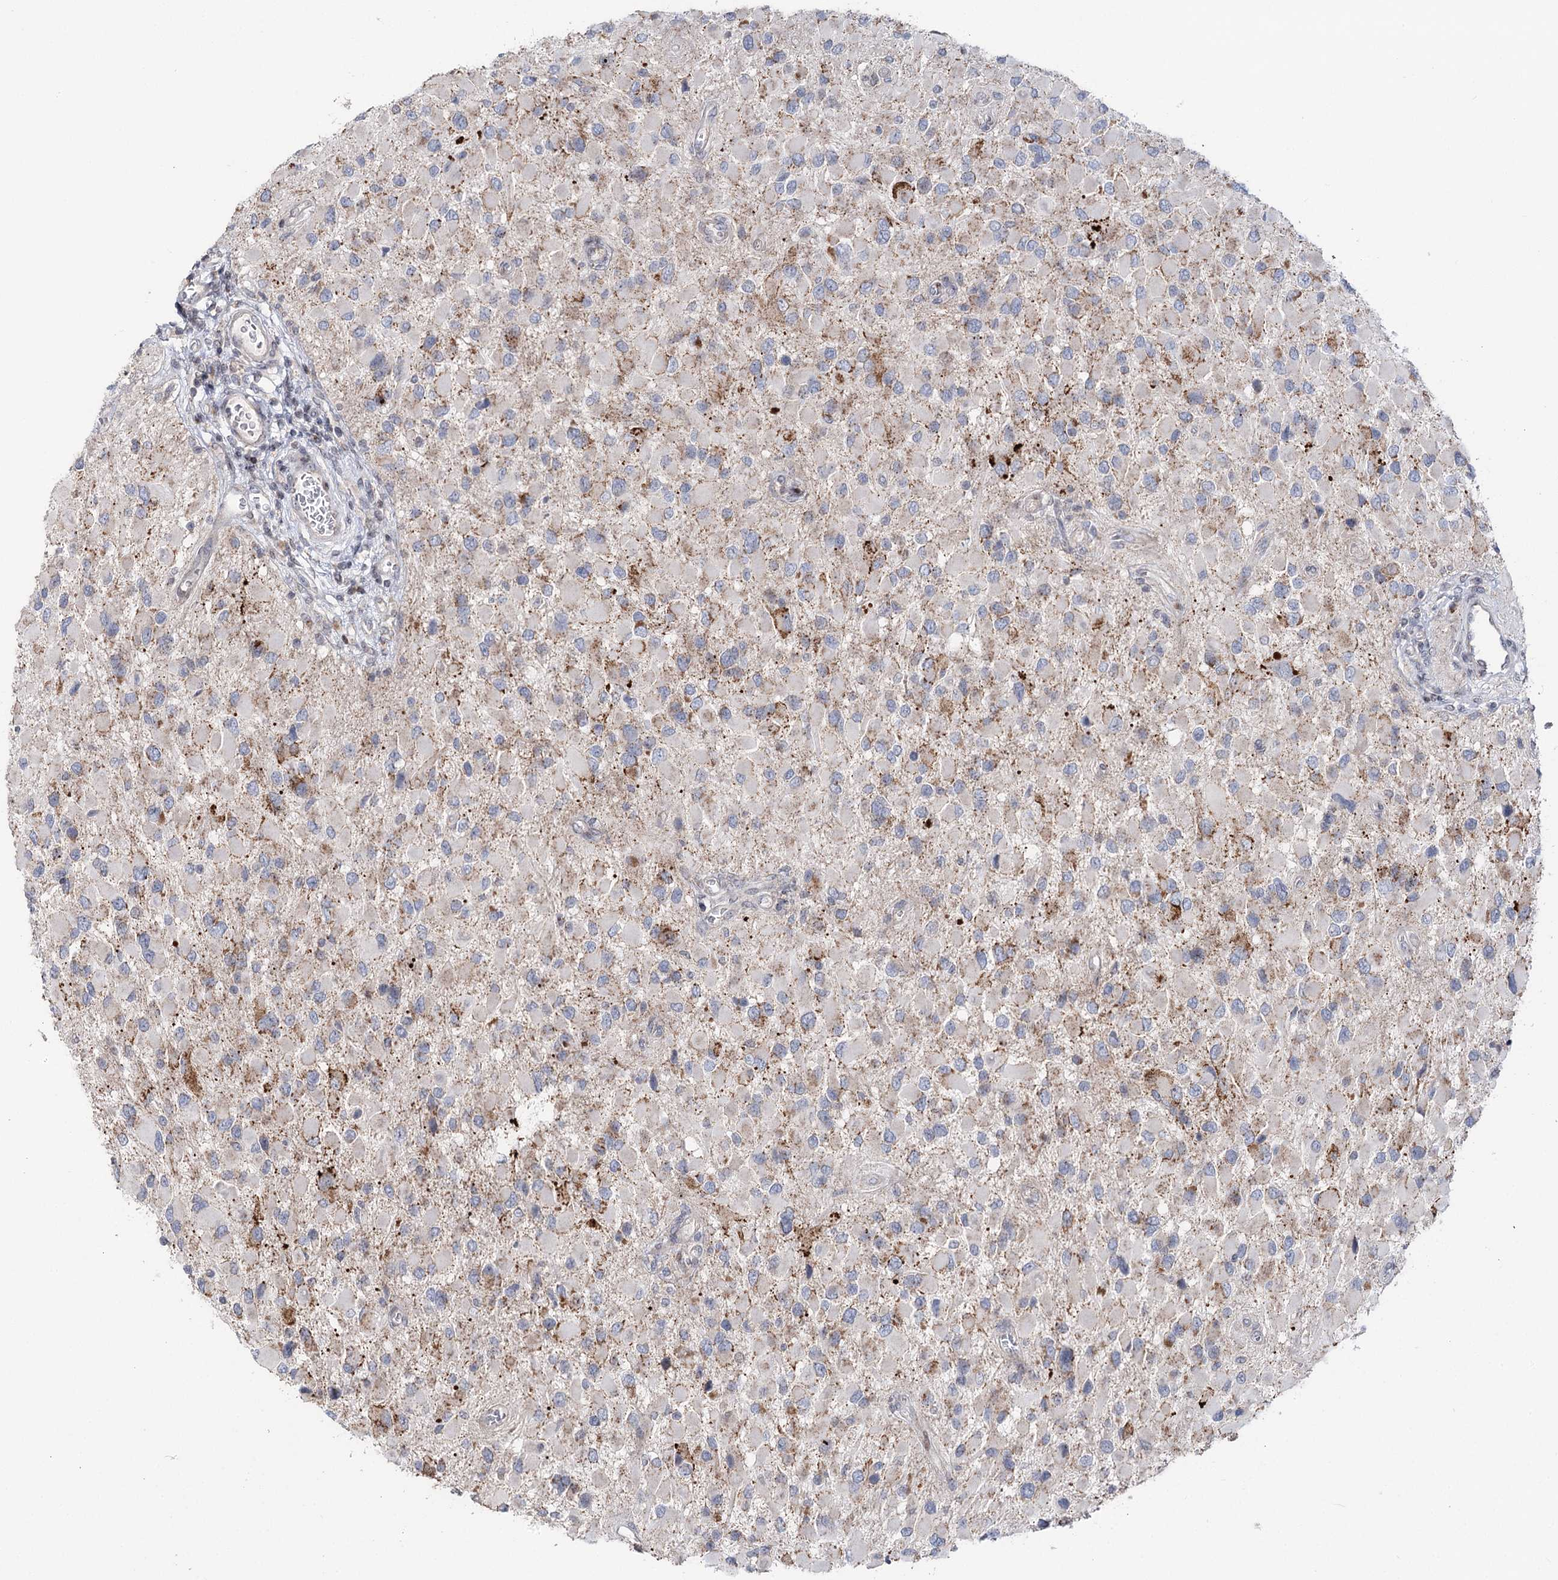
{"staining": {"intensity": "moderate", "quantity": "<25%", "location": "cytoplasmic/membranous"}, "tissue": "glioma", "cell_type": "Tumor cells", "image_type": "cancer", "snomed": [{"axis": "morphology", "description": "Glioma, malignant, High grade"}, {"axis": "topography", "description": "Brain"}], "caption": "Moderate cytoplasmic/membranous positivity is present in approximately <25% of tumor cells in high-grade glioma (malignant).", "gene": "PTGR1", "patient": {"sex": "male", "age": 53}}